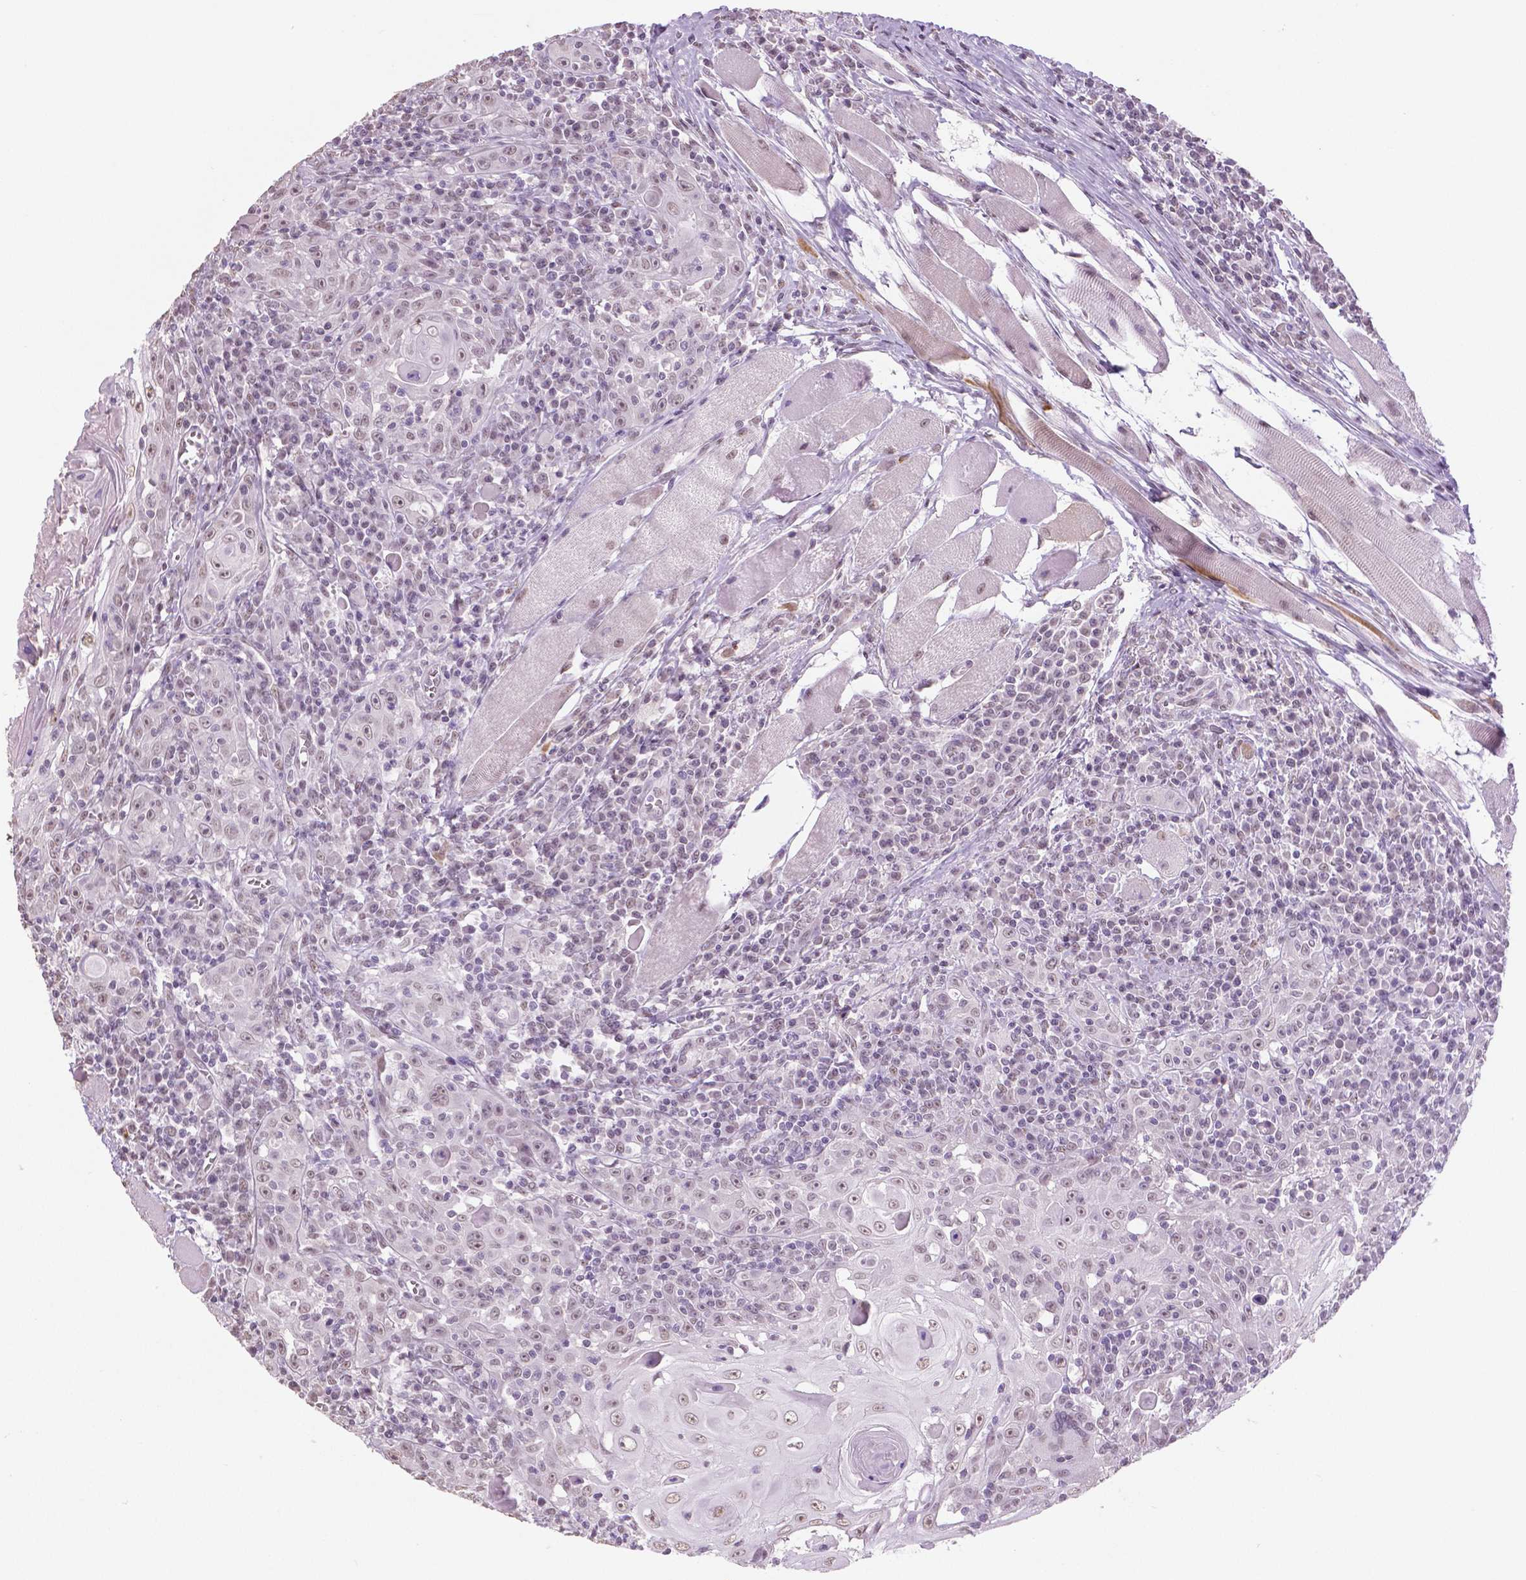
{"staining": {"intensity": "weak", "quantity": "25%-75%", "location": "nuclear"}, "tissue": "head and neck cancer", "cell_type": "Tumor cells", "image_type": "cancer", "snomed": [{"axis": "morphology", "description": "Squamous cell carcinoma, NOS"}, {"axis": "topography", "description": "Head-Neck"}], "caption": "Immunohistochemistry of human head and neck squamous cell carcinoma exhibits low levels of weak nuclear staining in approximately 25%-75% of tumor cells.", "gene": "IGF2BP1", "patient": {"sex": "male", "age": 52}}